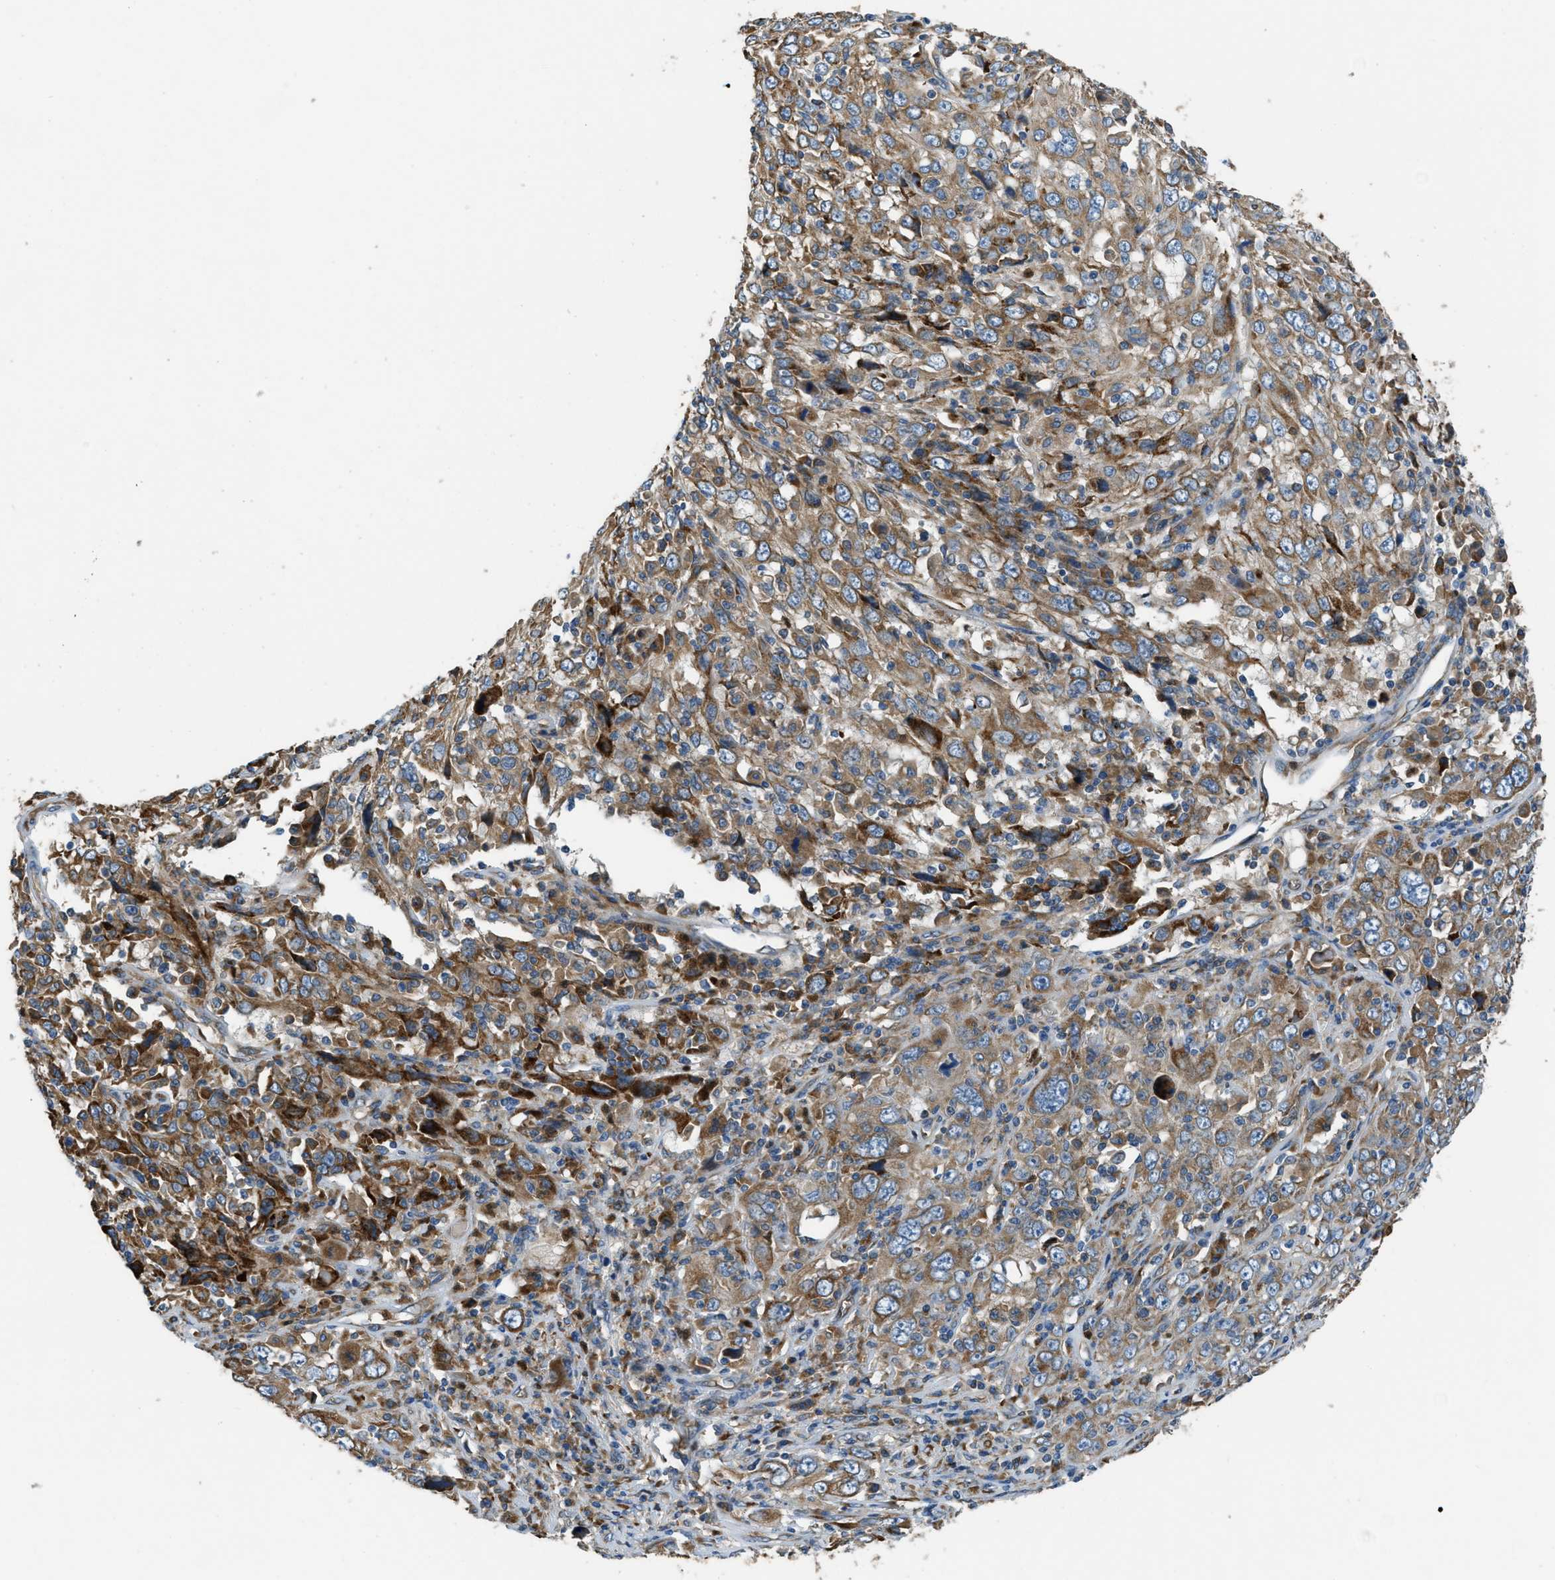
{"staining": {"intensity": "moderate", "quantity": ">75%", "location": "cytoplasmic/membranous"}, "tissue": "cervical cancer", "cell_type": "Tumor cells", "image_type": "cancer", "snomed": [{"axis": "morphology", "description": "Squamous cell carcinoma, NOS"}, {"axis": "topography", "description": "Cervix"}], "caption": "The histopathology image demonstrates staining of cervical squamous cell carcinoma, revealing moderate cytoplasmic/membranous protein positivity (brown color) within tumor cells. The protein of interest is stained brown, and the nuclei are stained in blue (DAB IHC with brightfield microscopy, high magnification).", "gene": "GIMAP8", "patient": {"sex": "female", "age": 46}}